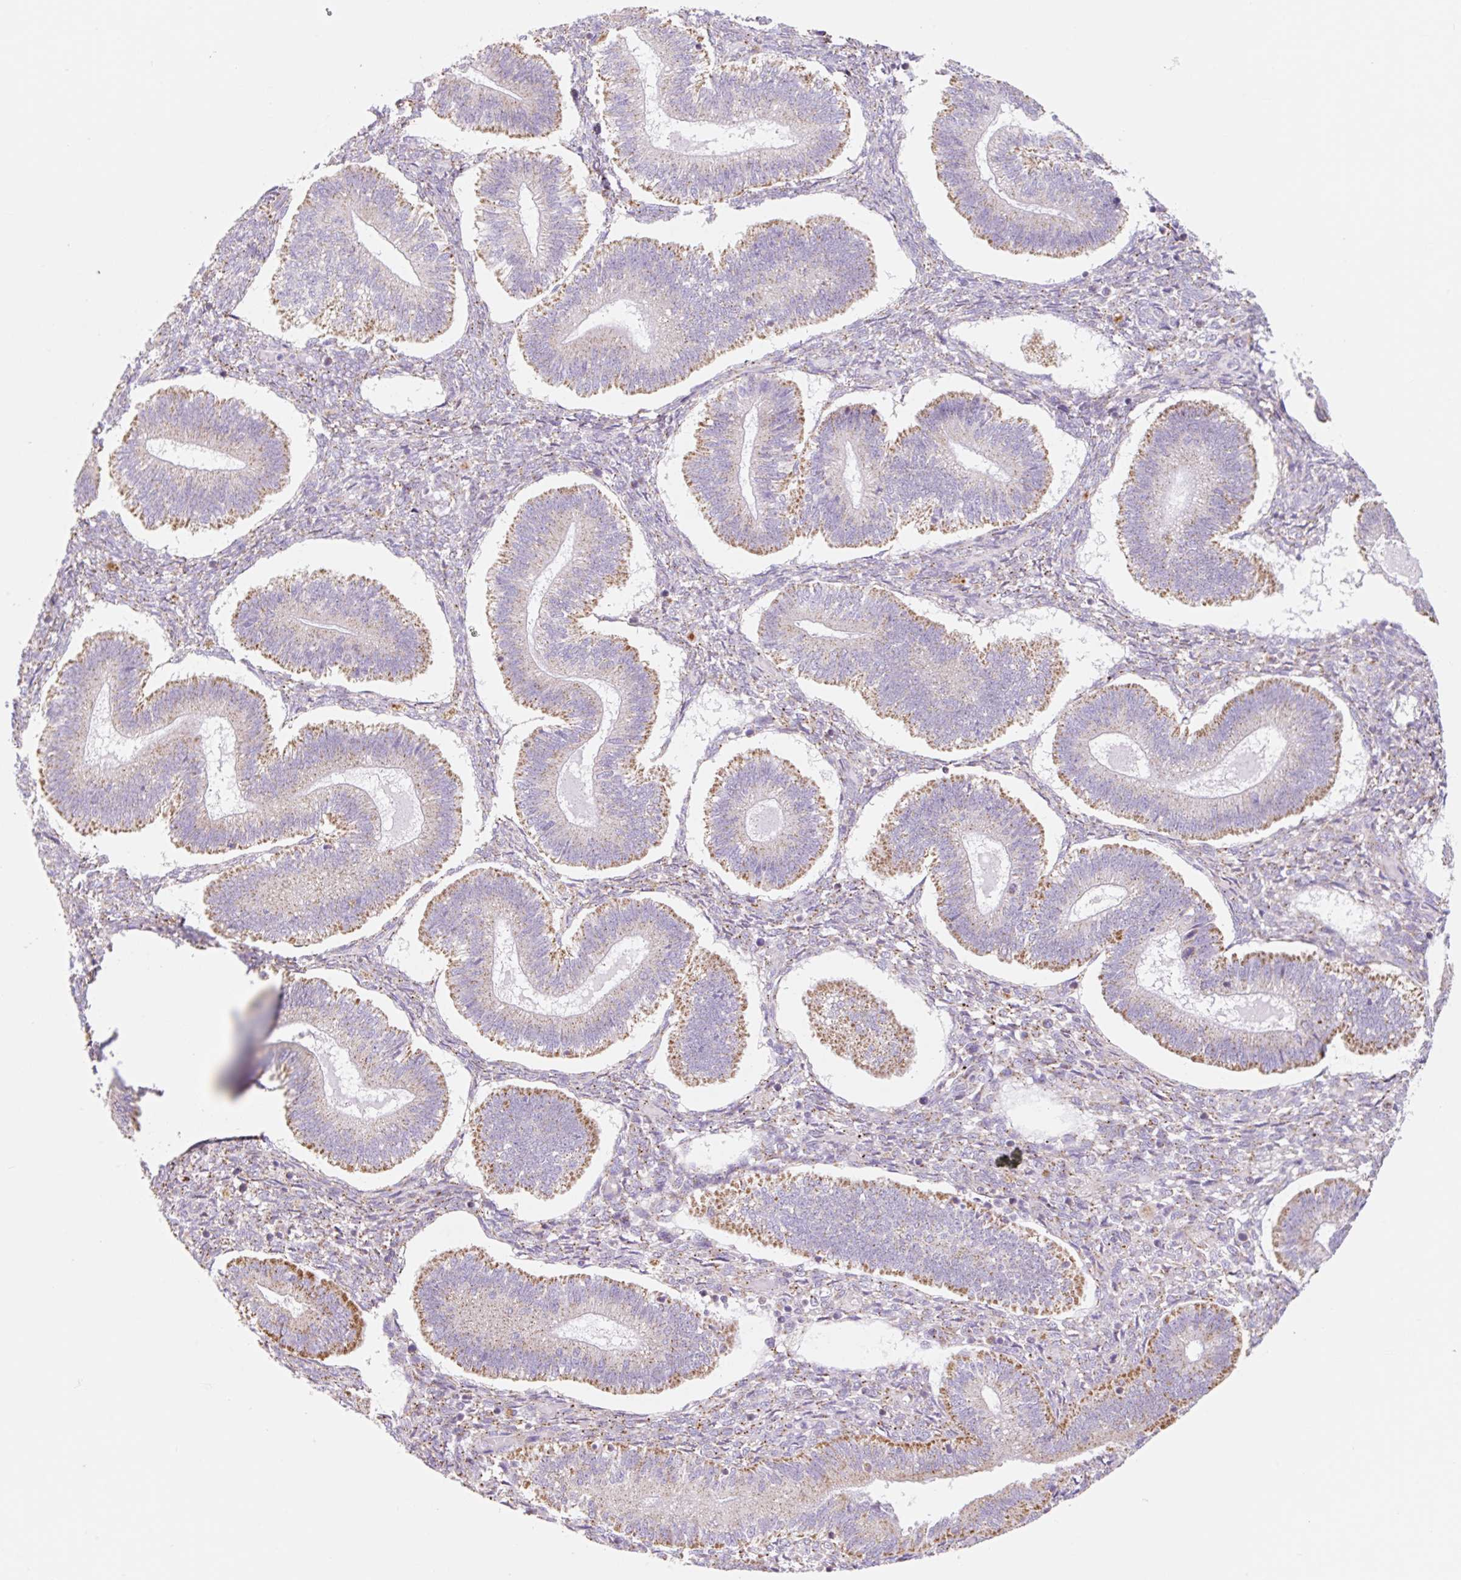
{"staining": {"intensity": "negative", "quantity": "none", "location": "none"}, "tissue": "endometrium", "cell_type": "Cells in endometrial stroma", "image_type": "normal", "snomed": [{"axis": "morphology", "description": "Normal tissue, NOS"}, {"axis": "topography", "description": "Endometrium"}], "caption": "High power microscopy image of an IHC micrograph of unremarkable endometrium, revealing no significant staining in cells in endometrial stroma. (Stains: DAB immunohistochemistry (IHC) with hematoxylin counter stain, Microscopy: brightfield microscopy at high magnification).", "gene": "CLEC3A", "patient": {"sex": "female", "age": 25}}